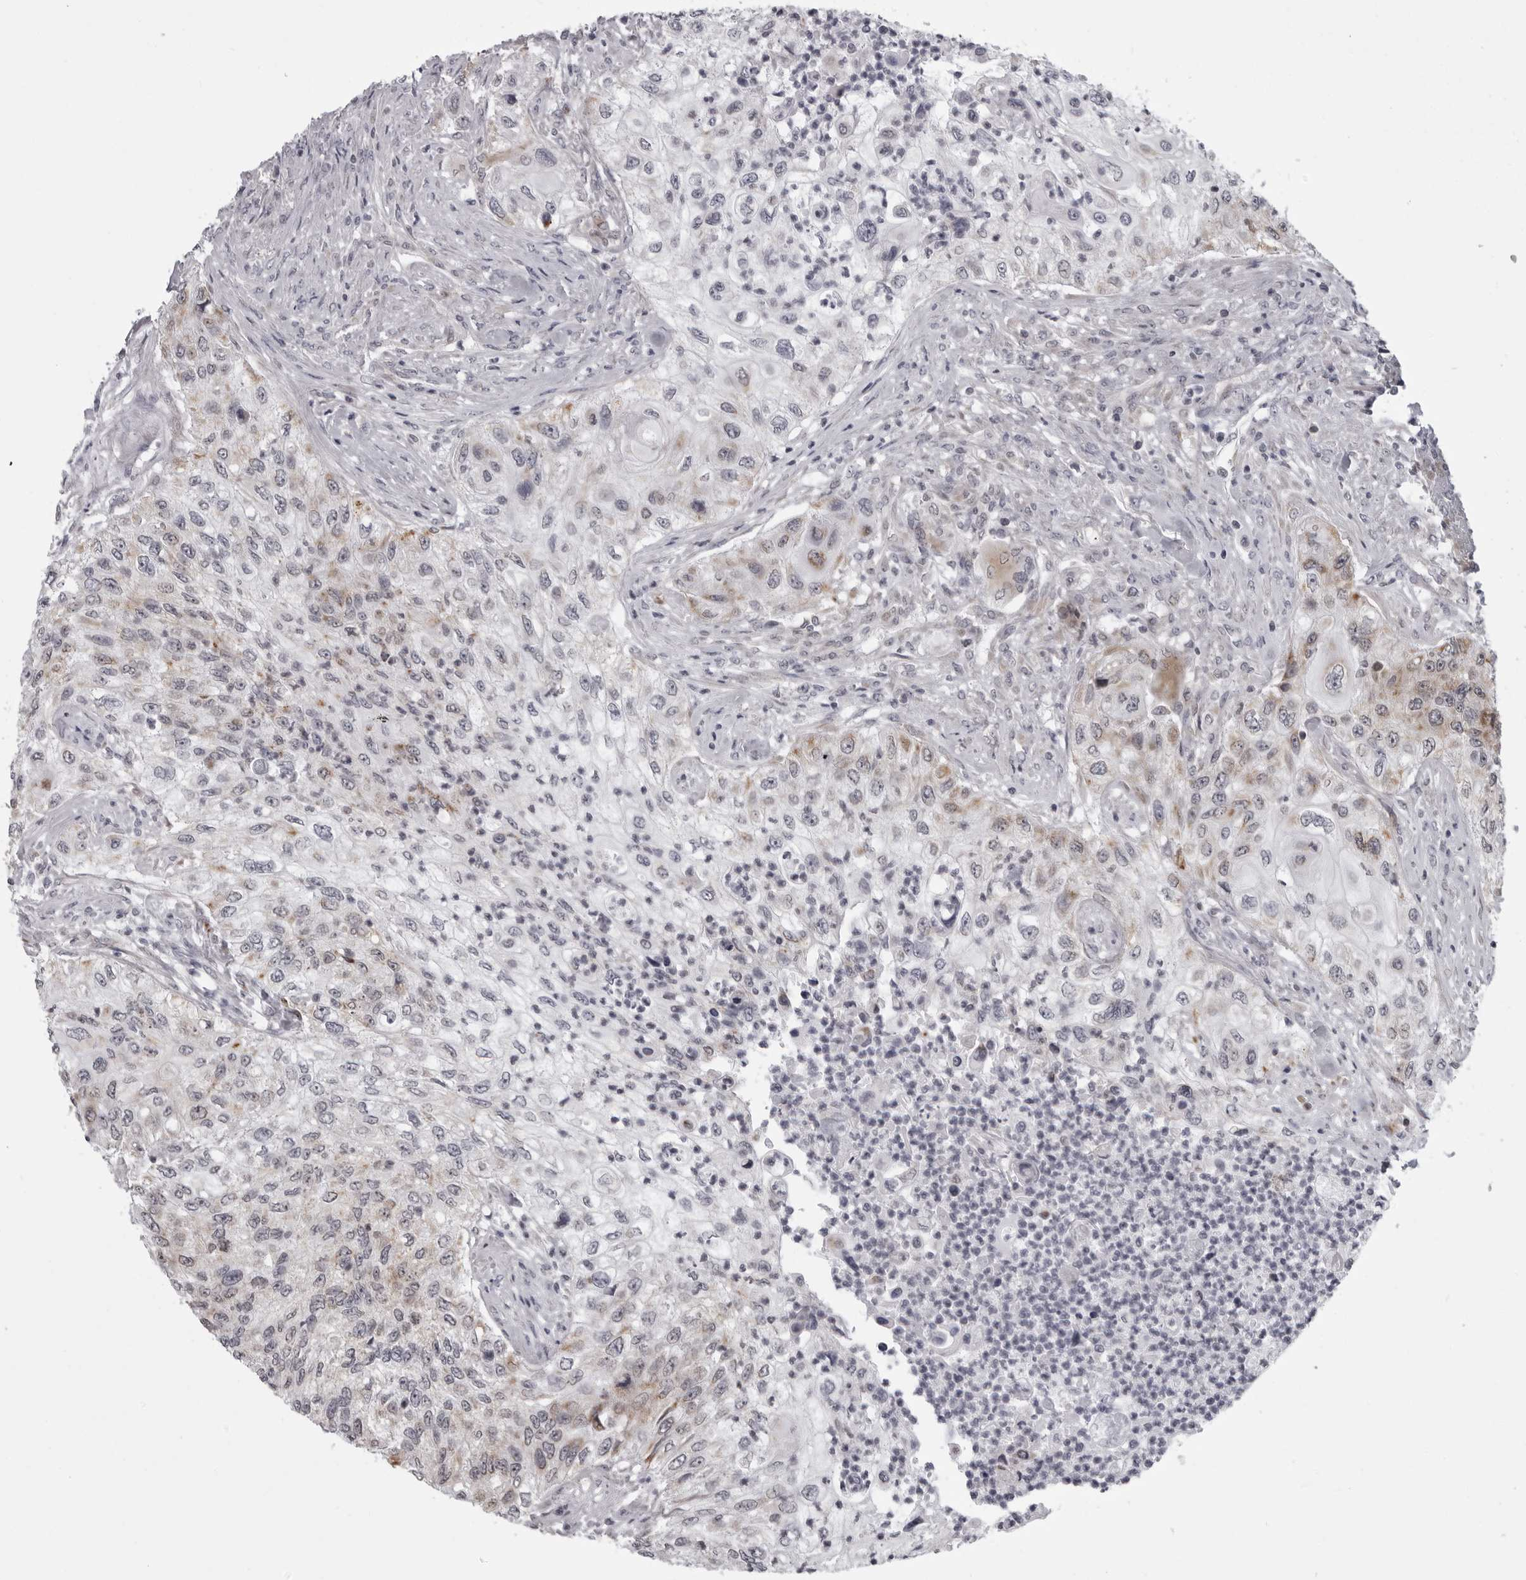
{"staining": {"intensity": "weak", "quantity": "25%-75%", "location": "cytoplasmic/membranous"}, "tissue": "urothelial cancer", "cell_type": "Tumor cells", "image_type": "cancer", "snomed": [{"axis": "morphology", "description": "Urothelial carcinoma, High grade"}, {"axis": "topography", "description": "Urinary bladder"}], "caption": "Human urothelial carcinoma (high-grade) stained for a protein (brown) displays weak cytoplasmic/membranous positive expression in about 25%-75% of tumor cells.", "gene": "RTCA", "patient": {"sex": "female", "age": 60}}